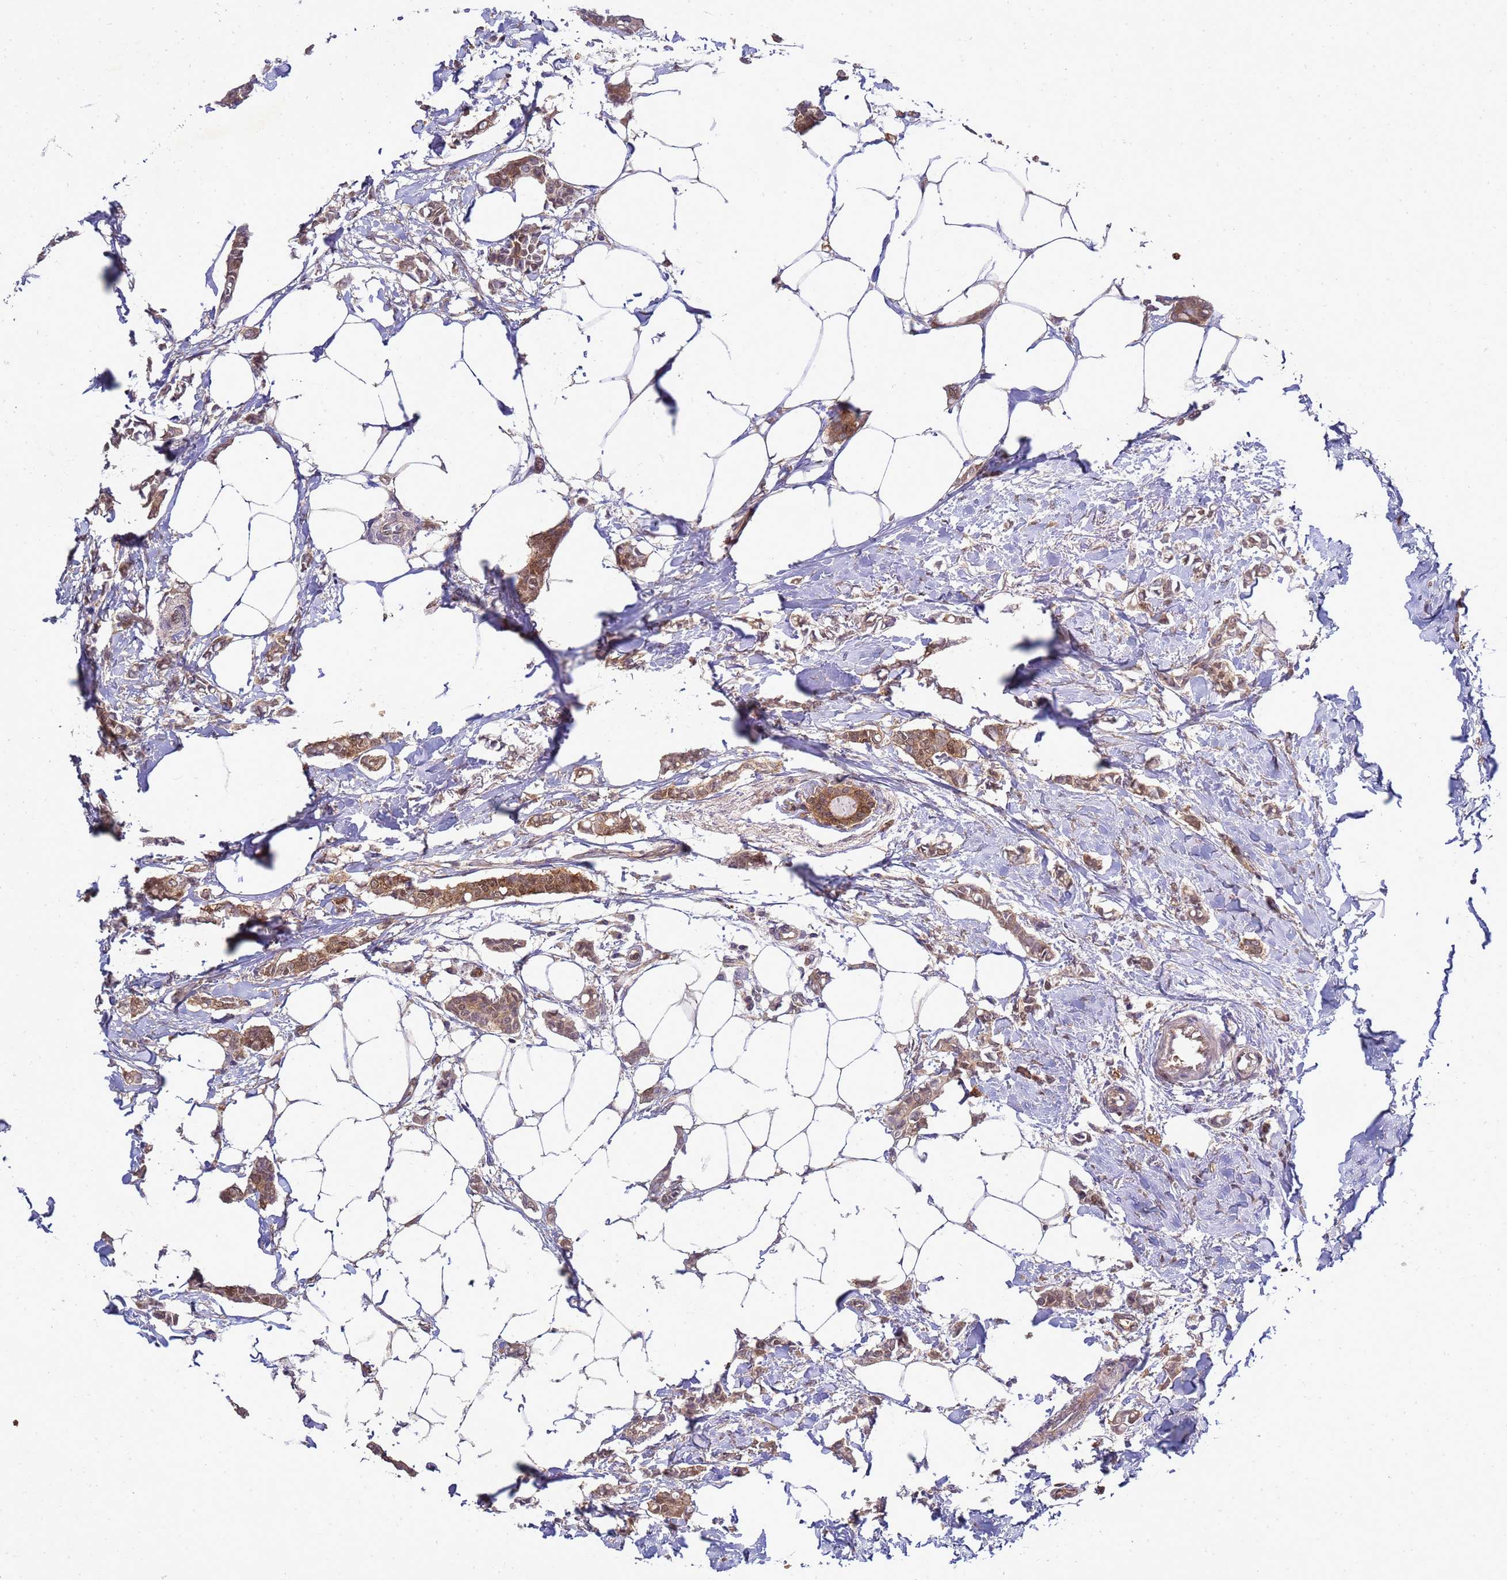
{"staining": {"intensity": "moderate", "quantity": ">75%", "location": "cytoplasmic/membranous,nuclear"}, "tissue": "breast cancer", "cell_type": "Tumor cells", "image_type": "cancer", "snomed": [{"axis": "morphology", "description": "Duct carcinoma"}, {"axis": "topography", "description": "Breast"}], "caption": "Protein expression analysis of human breast intraductal carcinoma reveals moderate cytoplasmic/membranous and nuclear expression in approximately >75% of tumor cells.", "gene": "EIF4EBP3", "patient": {"sex": "female", "age": 41}}